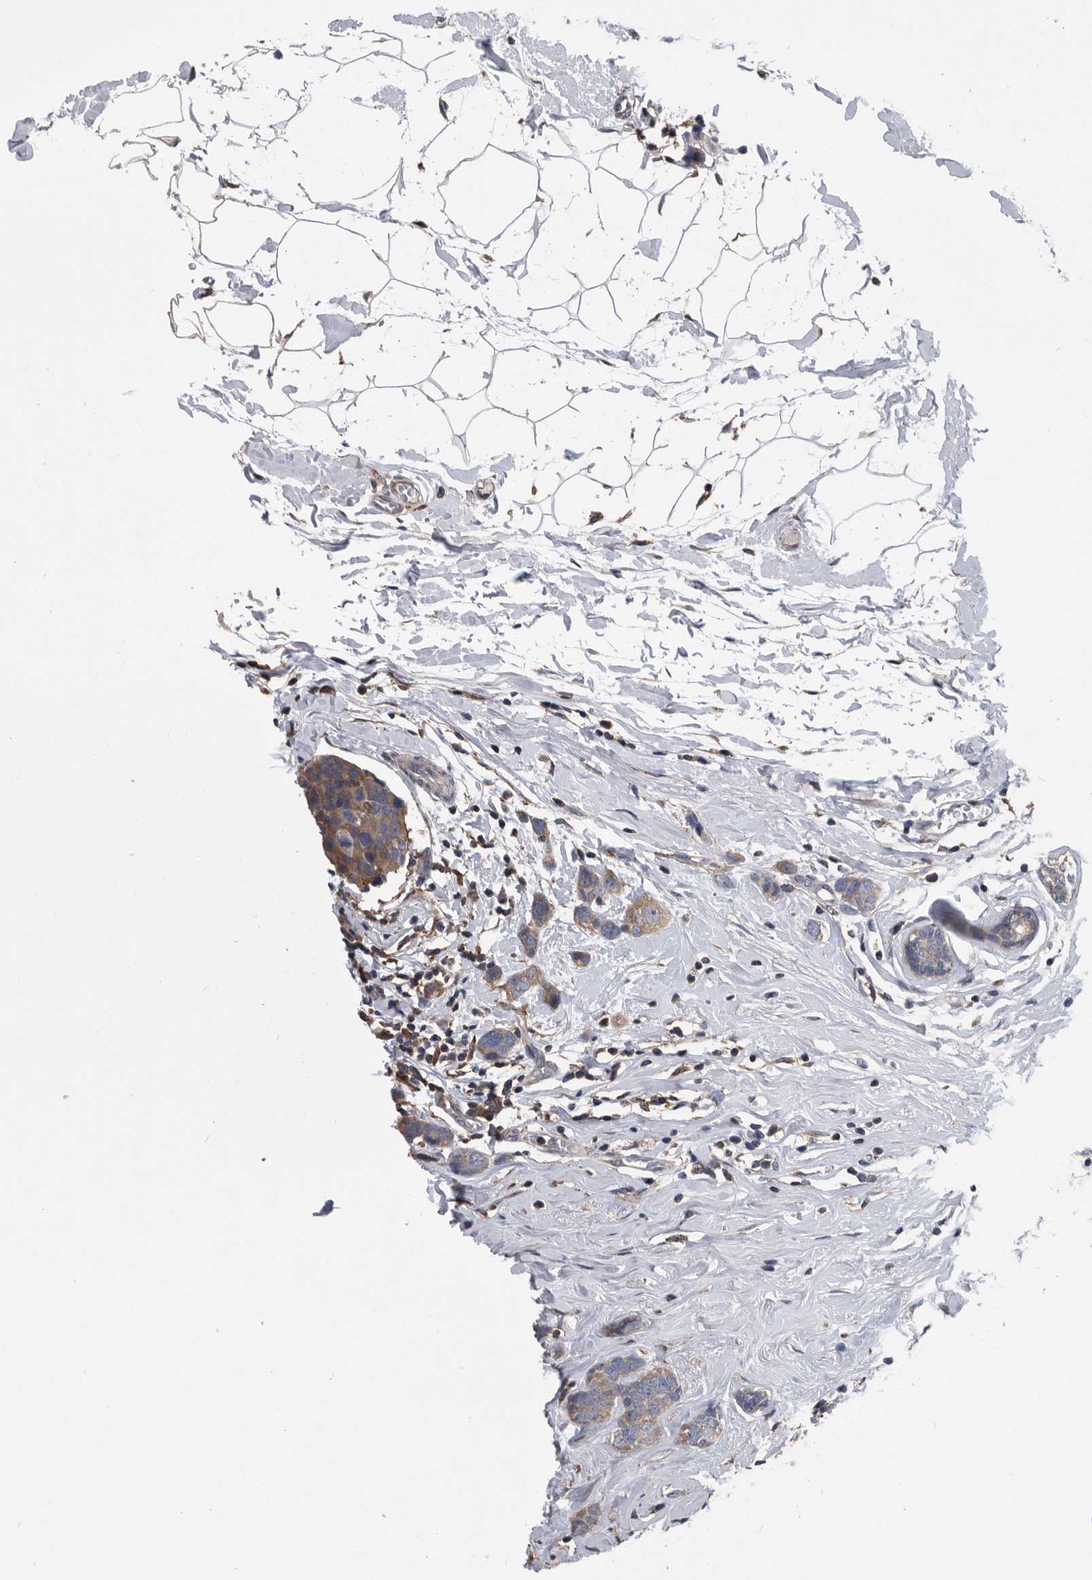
{"staining": {"intensity": "moderate", "quantity": ">75%", "location": "cytoplasmic/membranous"}, "tissue": "breast cancer", "cell_type": "Tumor cells", "image_type": "cancer", "snomed": [{"axis": "morphology", "description": "Normal tissue, NOS"}, {"axis": "morphology", "description": "Duct carcinoma"}, {"axis": "topography", "description": "Breast"}], "caption": "Immunohistochemical staining of breast cancer reveals medium levels of moderate cytoplasmic/membranous protein positivity in approximately >75% of tumor cells. (DAB IHC, brown staining for protein, blue staining for nuclei).", "gene": "NRBP1", "patient": {"sex": "female", "age": 50}}